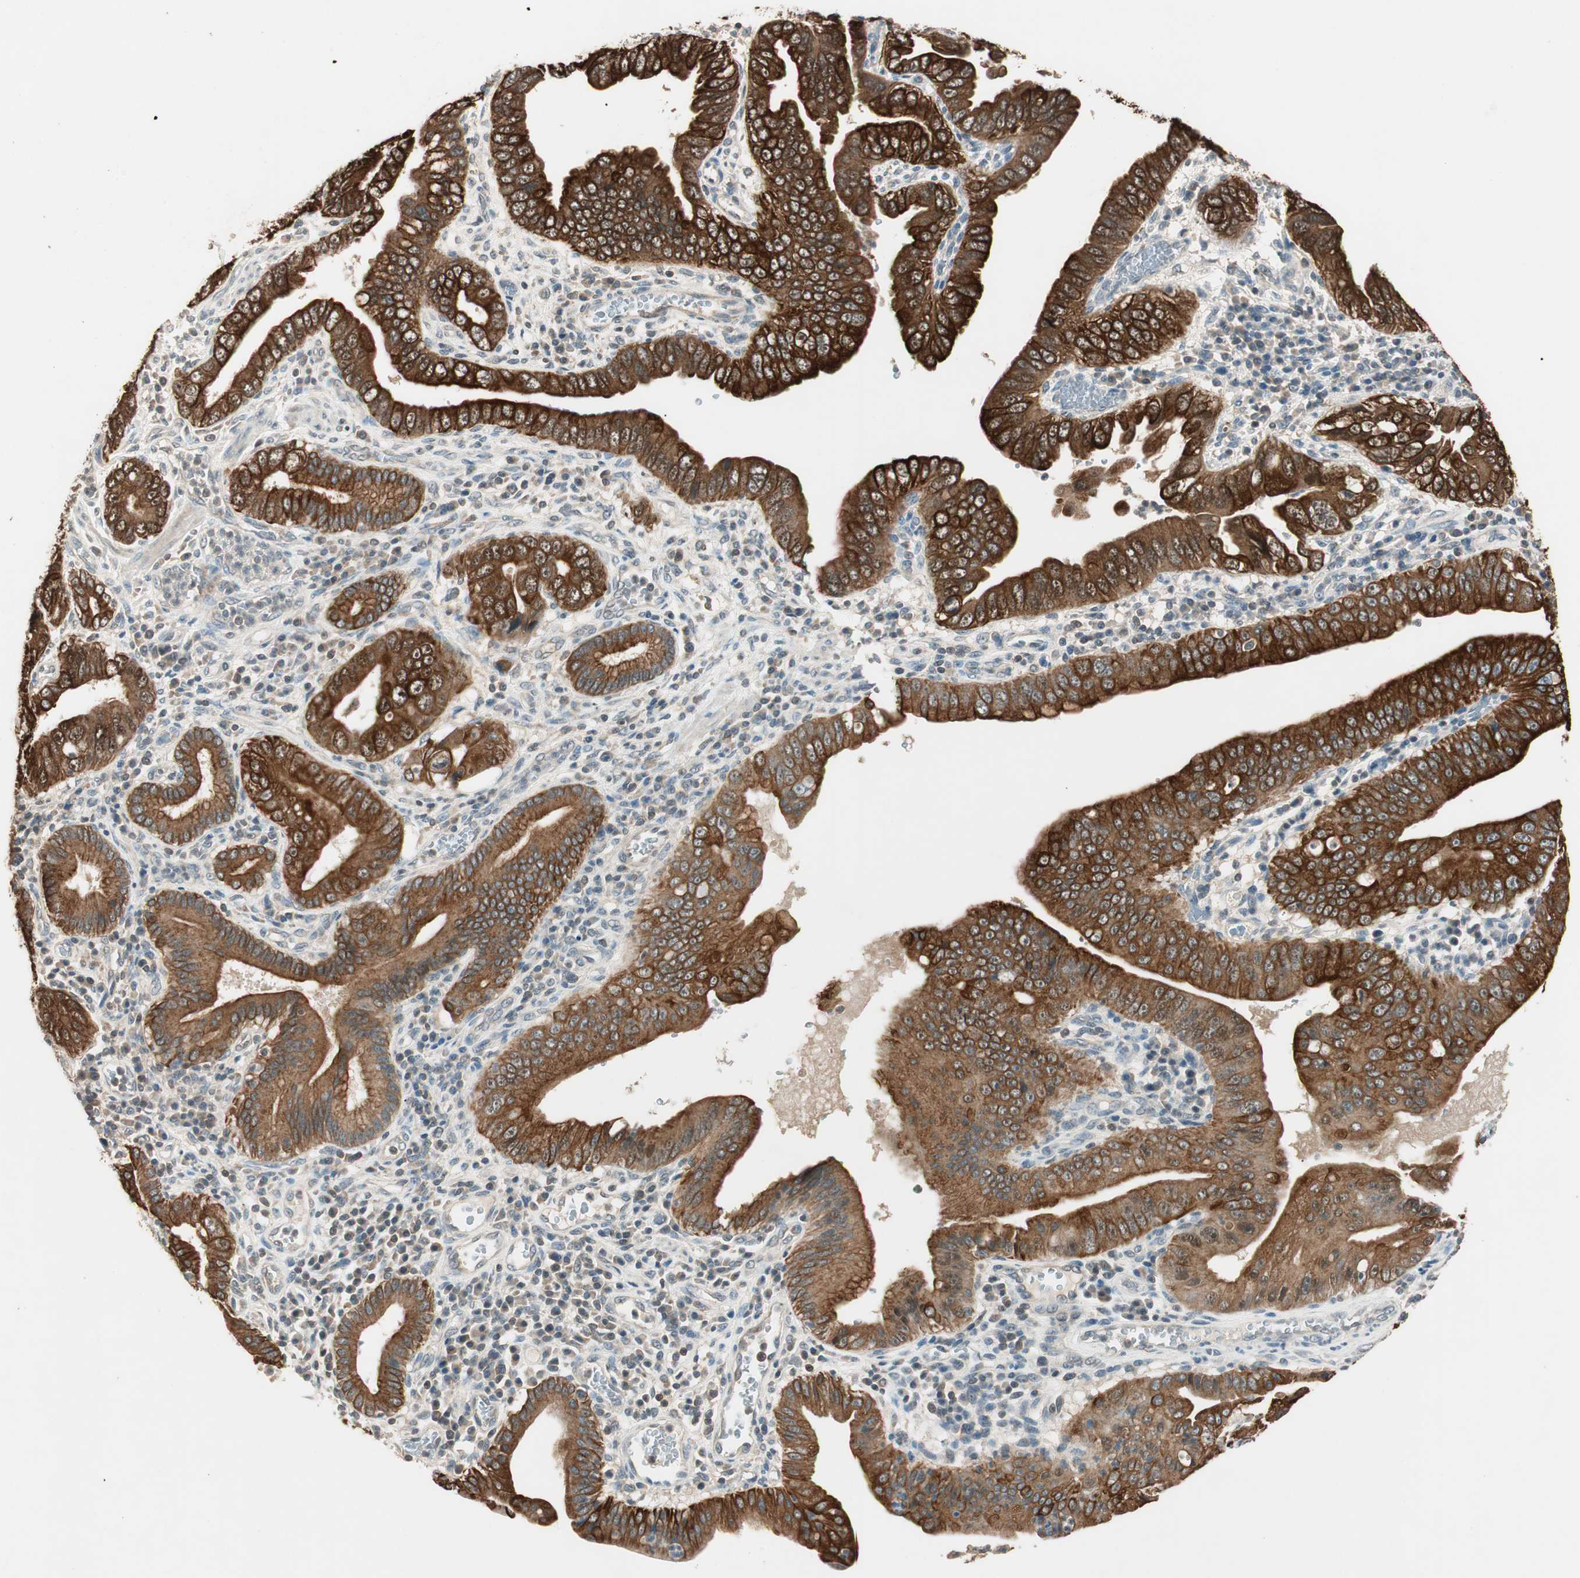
{"staining": {"intensity": "strong", "quantity": ">75%", "location": "cytoplasmic/membranous"}, "tissue": "pancreatic cancer", "cell_type": "Tumor cells", "image_type": "cancer", "snomed": [{"axis": "morphology", "description": "Normal tissue, NOS"}, {"axis": "topography", "description": "Lymph node"}], "caption": "Immunohistochemical staining of pancreatic cancer shows strong cytoplasmic/membranous protein positivity in approximately >75% of tumor cells. (Brightfield microscopy of DAB IHC at high magnification).", "gene": "TRIM21", "patient": {"sex": "male", "age": 50}}